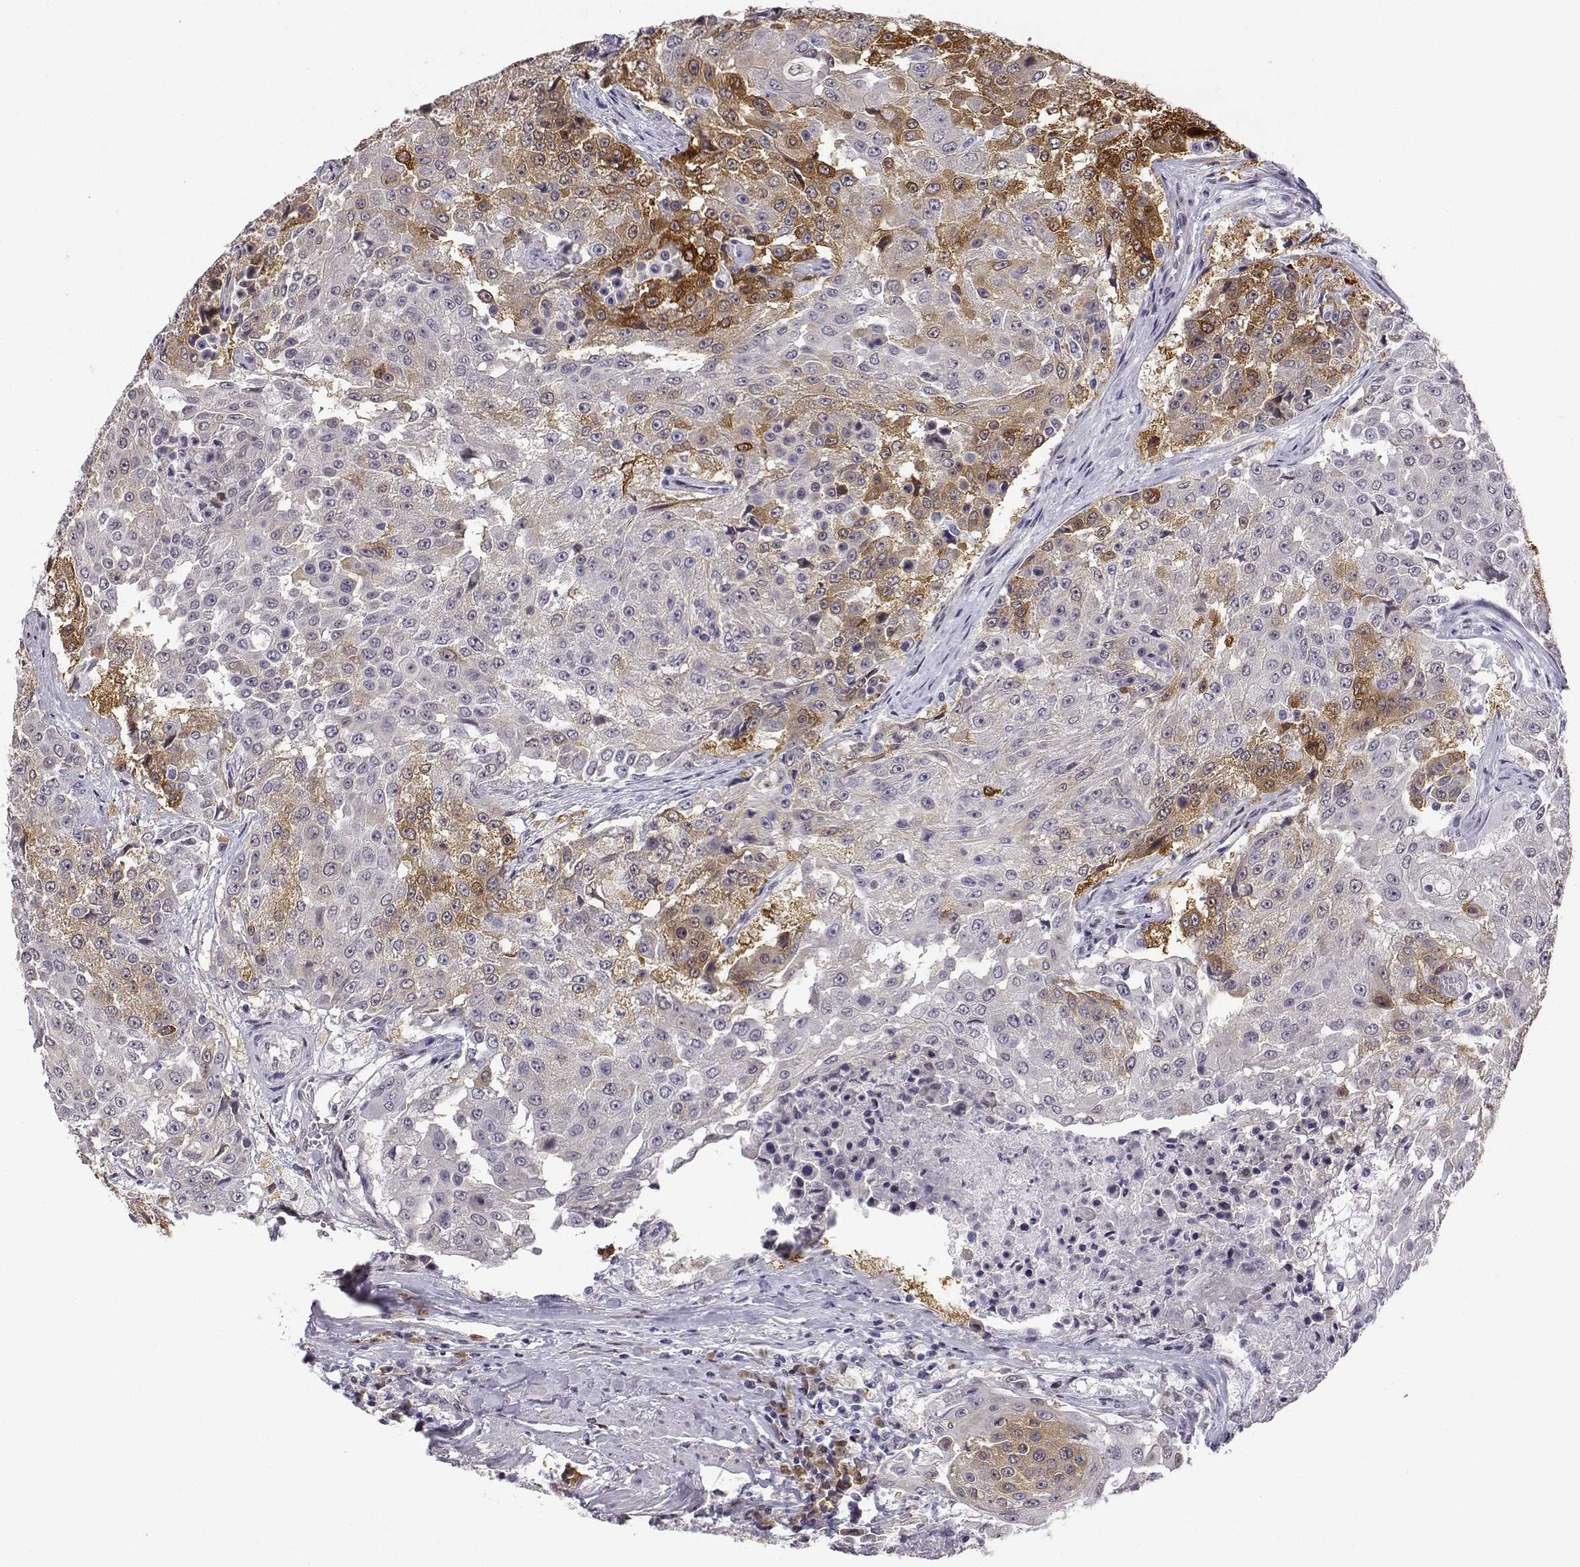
{"staining": {"intensity": "moderate", "quantity": "<25%", "location": "cytoplasmic/membranous"}, "tissue": "urothelial cancer", "cell_type": "Tumor cells", "image_type": "cancer", "snomed": [{"axis": "morphology", "description": "Urothelial carcinoma, High grade"}, {"axis": "topography", "description": "Urinary bladder"}], "caption": "High-grade urothelial carcinoma was stained to show a protein in brown. There is low levels of moderate cytoplasmic/membranous expression in about <25% of tumor cells.", "gene": "PHGDH", "patient": {"sex": "female", "age": 63}}